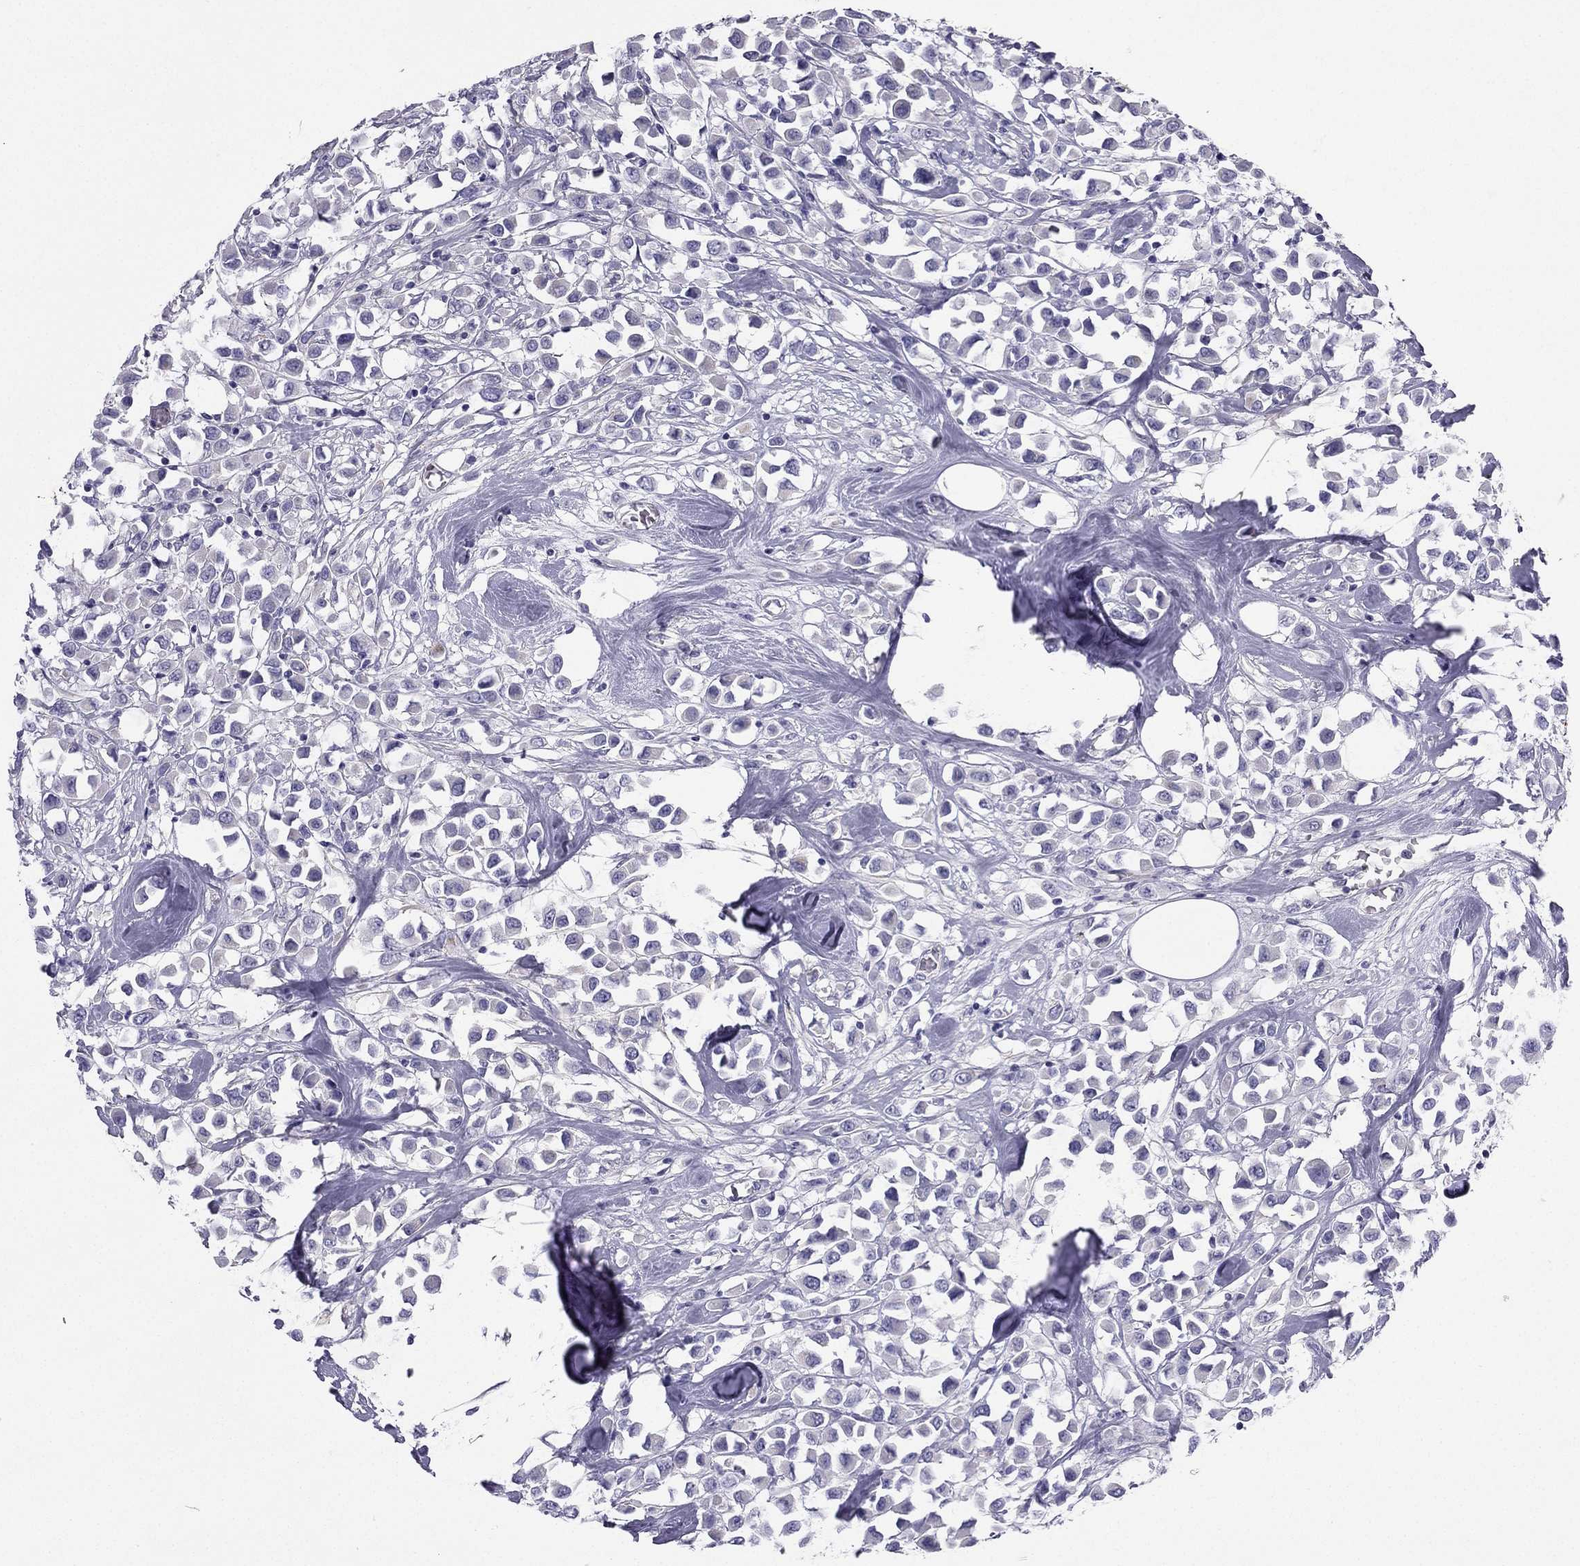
{"staining": {"intensity": "negative", "quantity": "none", "location": "none"}, "tissue": "breast cancer", "cell_type": "Tumor cells", "image_type": "cancer", "snomed": [{"axis": "morphology", "description": "Duct carcinoma"}, {"axis": "topography", "description": "Breast"}], "caption": "High power microscopy photomicrograph of an IHC image of breast intraductal carcinoma, revealing no significant staining in tumor cells.", "gene": "GJA8", "patient": {"sex": "female", "age": 61}}